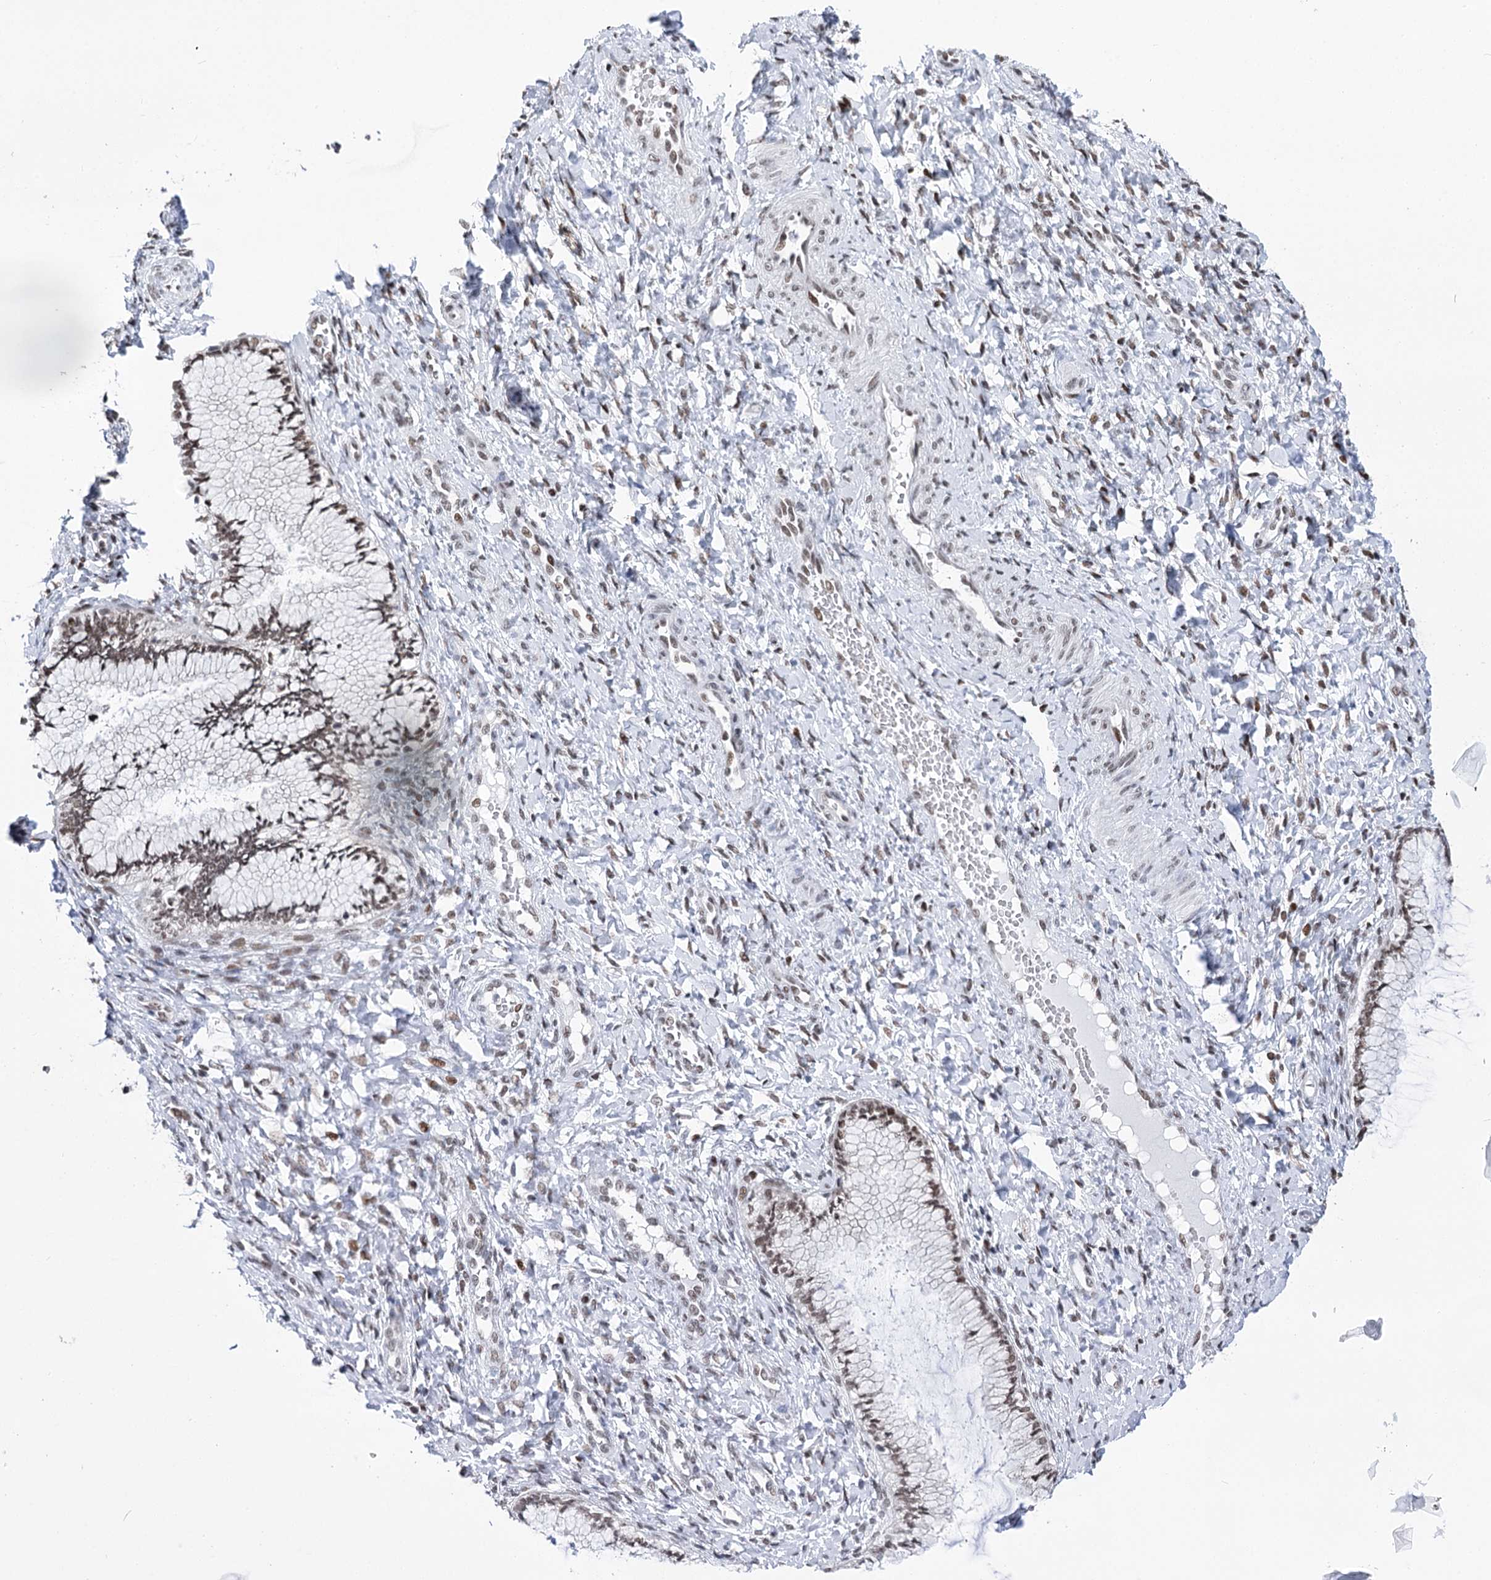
{"staining": {"intensity": "weak", "quantity": "25%-75%", "location": "nuclear"}, "tissue": "cervix", "cell_type": "Glandular cells", "image_type": "normal", "snomed": [{"axis": "morphology", "description": "Normal tissue, NOS"}, {"axis": "morphology", "description": "Adenocarcinoma, NOS"}, {"axis": "topography", "description": "Cervix"}], "caption": "Cervix was stained to show a protein in brown. There is low levels of weak nuclear expression in approximately 25%-75% of glandular cells. (DAB (3,3'-diaminobenzidine) IHC, brown staining for protein, blue staining for nuclei).", "gene": "POU4F3", "patient": {"sex": "female", "age": 29}}